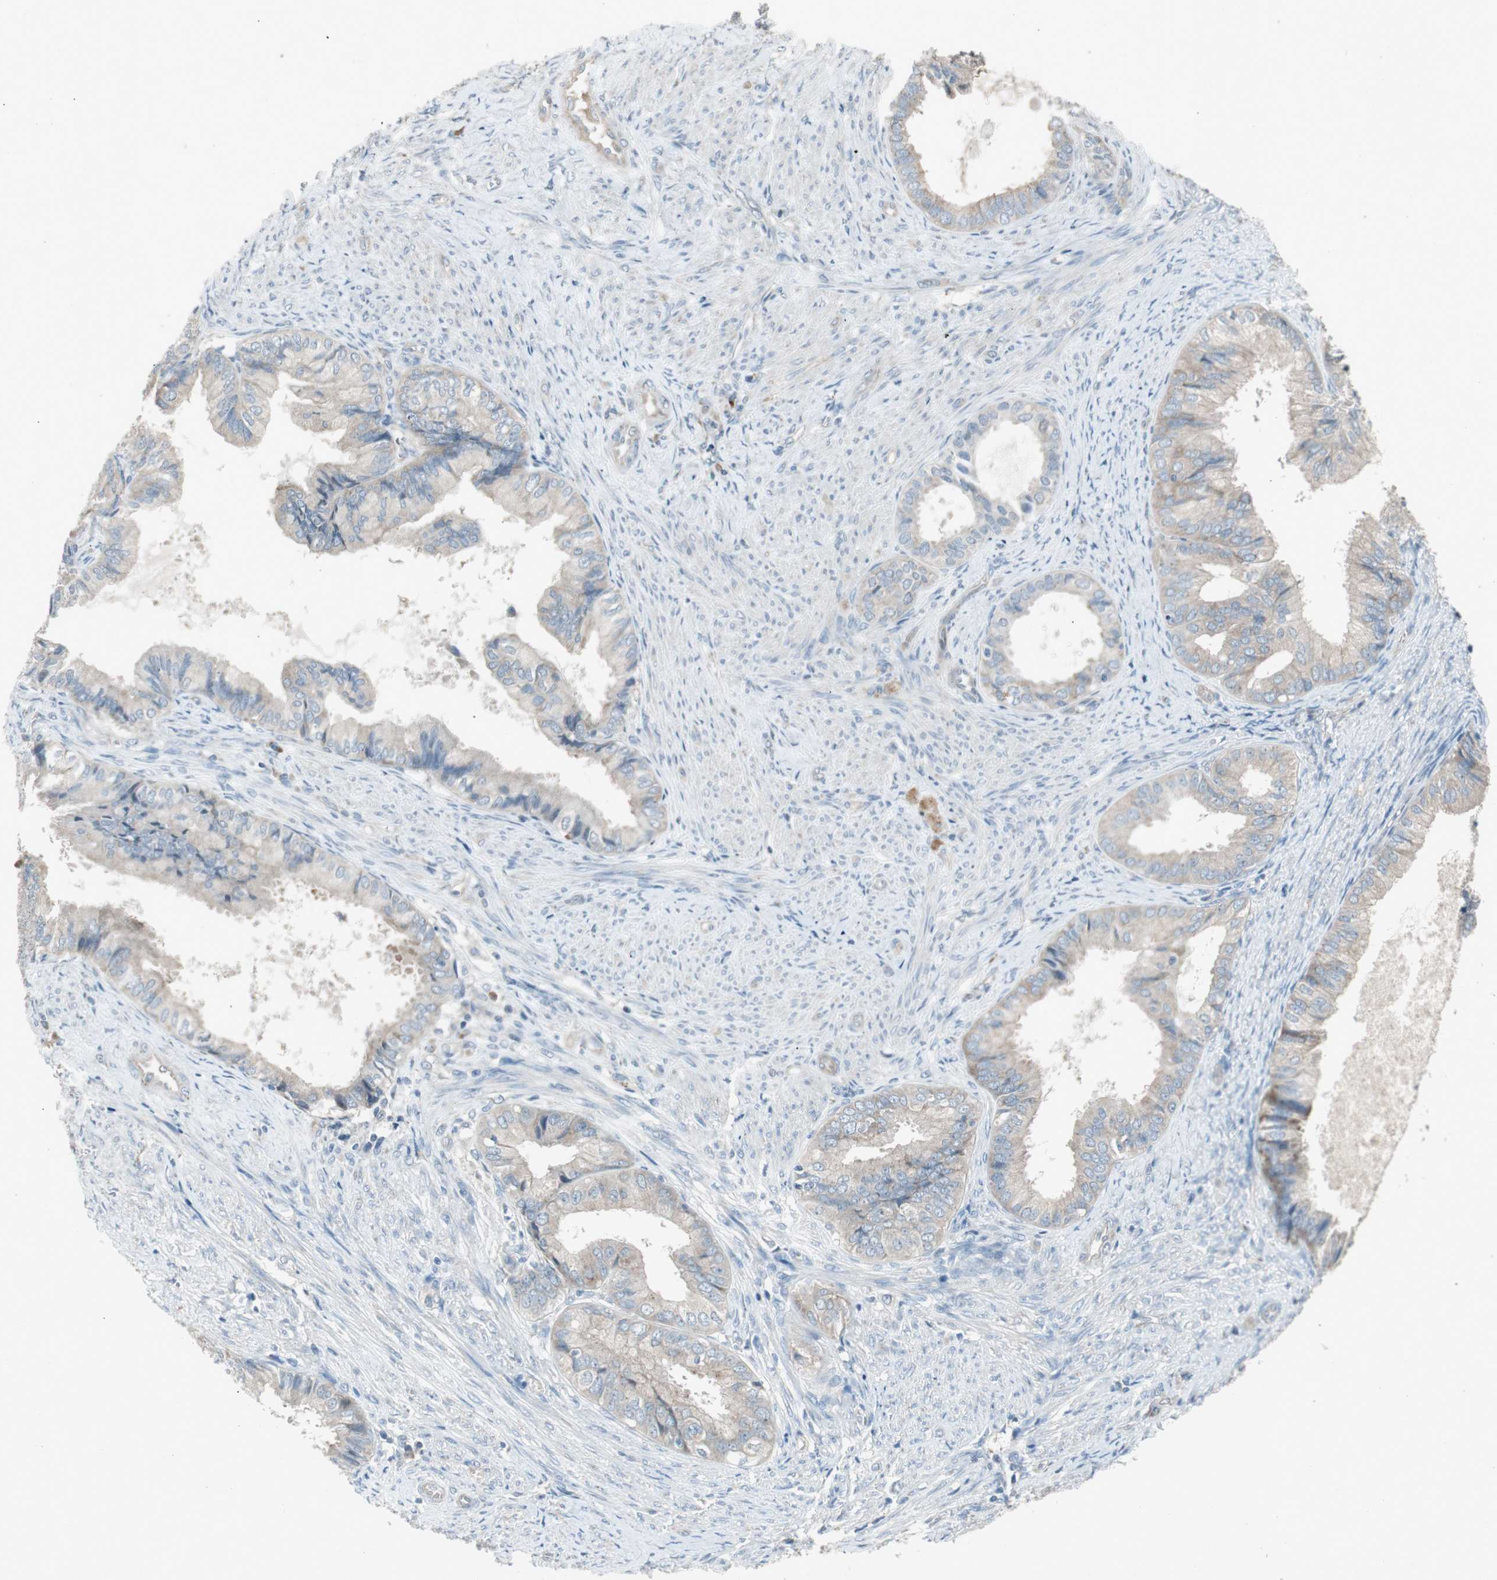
{"staining": {"intensity": "weak", "quantity": "25%-75%", "location": "cytoplasmic/membranous"}, "tissue": "endometrial cancer", "cell_type": "Tumor cells", "image_type": "cancer", "snomed": [{"axis": "morphology", "description": "Adenocarcinoma, NOS"}, {"axis": "topography", "description": "Endometrium"}], "caption": "Immunohistochemistry (IHC) micrograph of human endometrial adenocarcinoma stained for a protein (brown), which displays low levels of weak cytoplasmic/membranous positivity in about 25%-75% of tumor cells.", "gene": "PANK2", "patient": {"sex": "female", "age": 86}}